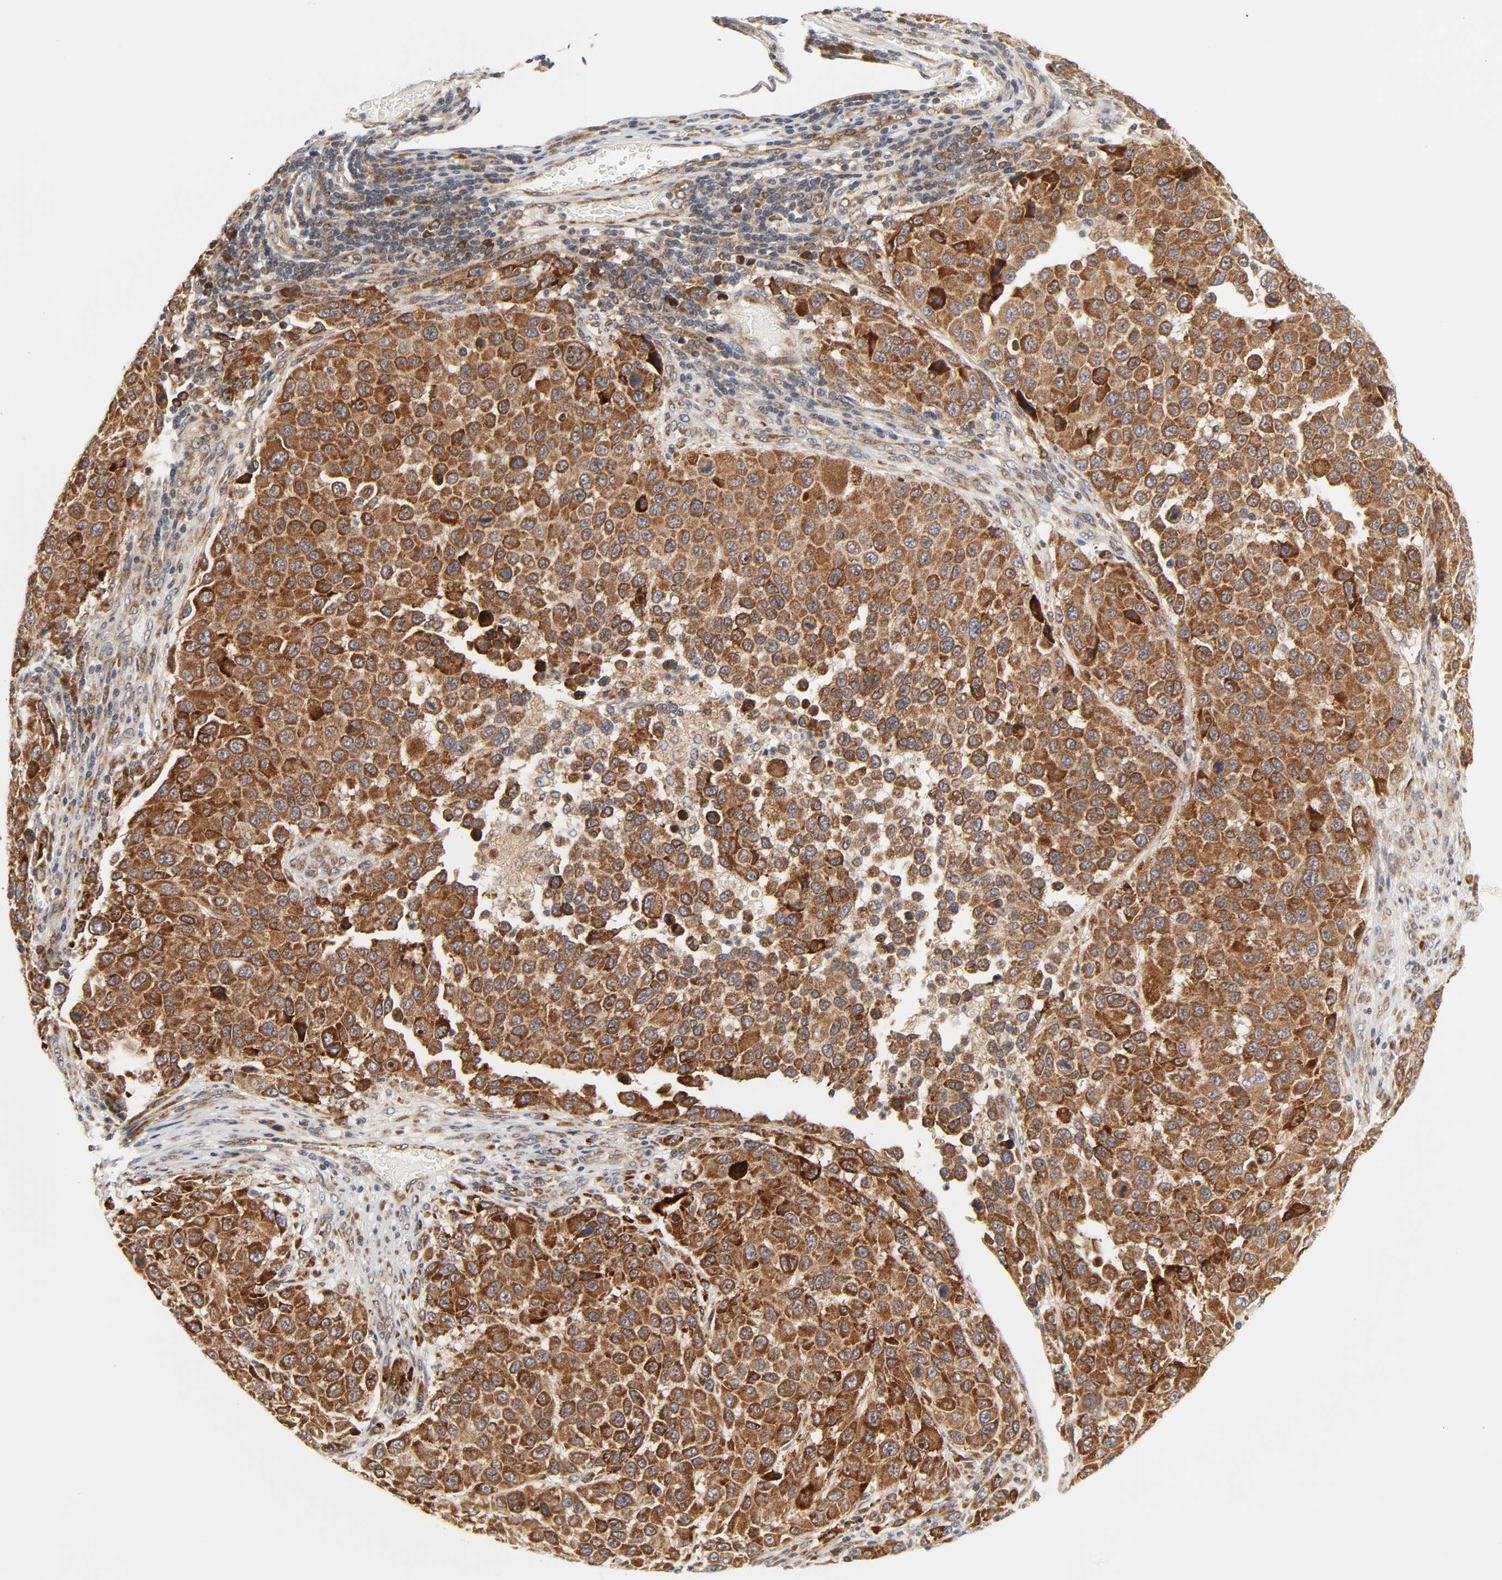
{"staining": {"intensity": "strong", "quantity": ">75%", "location": "cytoplasmic/membranous"}, "tissue": "melanoma", "cell_type": "Tumor cells", "image_type": "cancer", "snomed": [{"axis": "morphology", "description": "Malignant melanoma, Metastatic site"}, {"axis": "topography", "description": "Lymph node"}], "caption": "High-power microscopy captured an immunohistochemistry (IHC) micrograph of melanoma, revealing strong cytoplasmic/membranous expression in approximately >75% of tumor cells.", "gene": "BAX", "patient": {"sex": "male", "age": 61}}